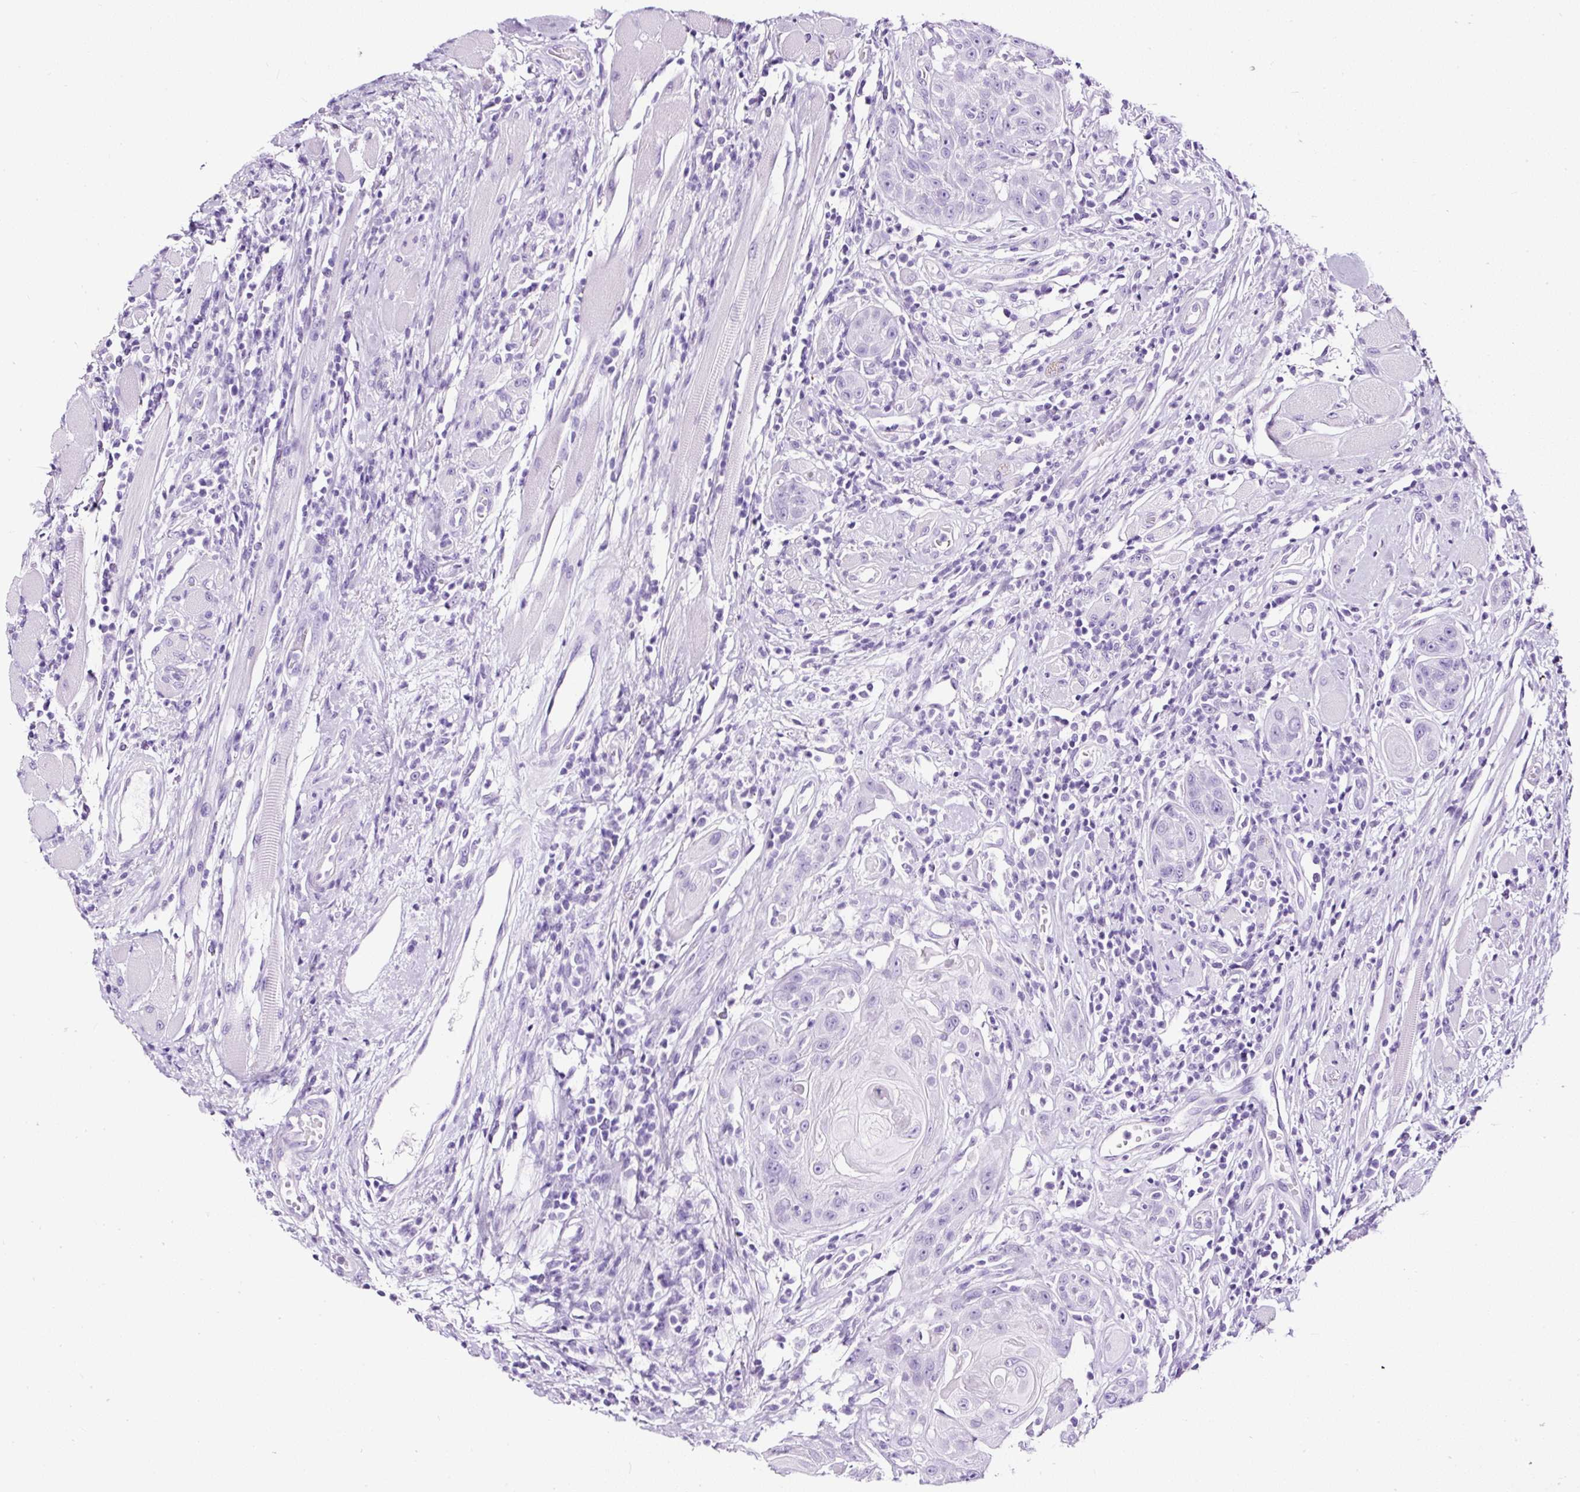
{"staining": {"intensity": "negative", "quantity": "none", "location": "none"}, "tissue": "head and neck cancer", "cell_type": "Tumor cells", "image_type": "cancer", "snomed": [{"axis": "morphology", "description": "Squamous cell carcinoma, NOS"}, {"axis": "topography", "description": "Head-Neck"}], "caption": "The micrograph shows no significant expression in tumor cells of squamous cell carcinoma (head and neck).", "gene": "NTS", "patient": {"sex": "female", "age": 59}}